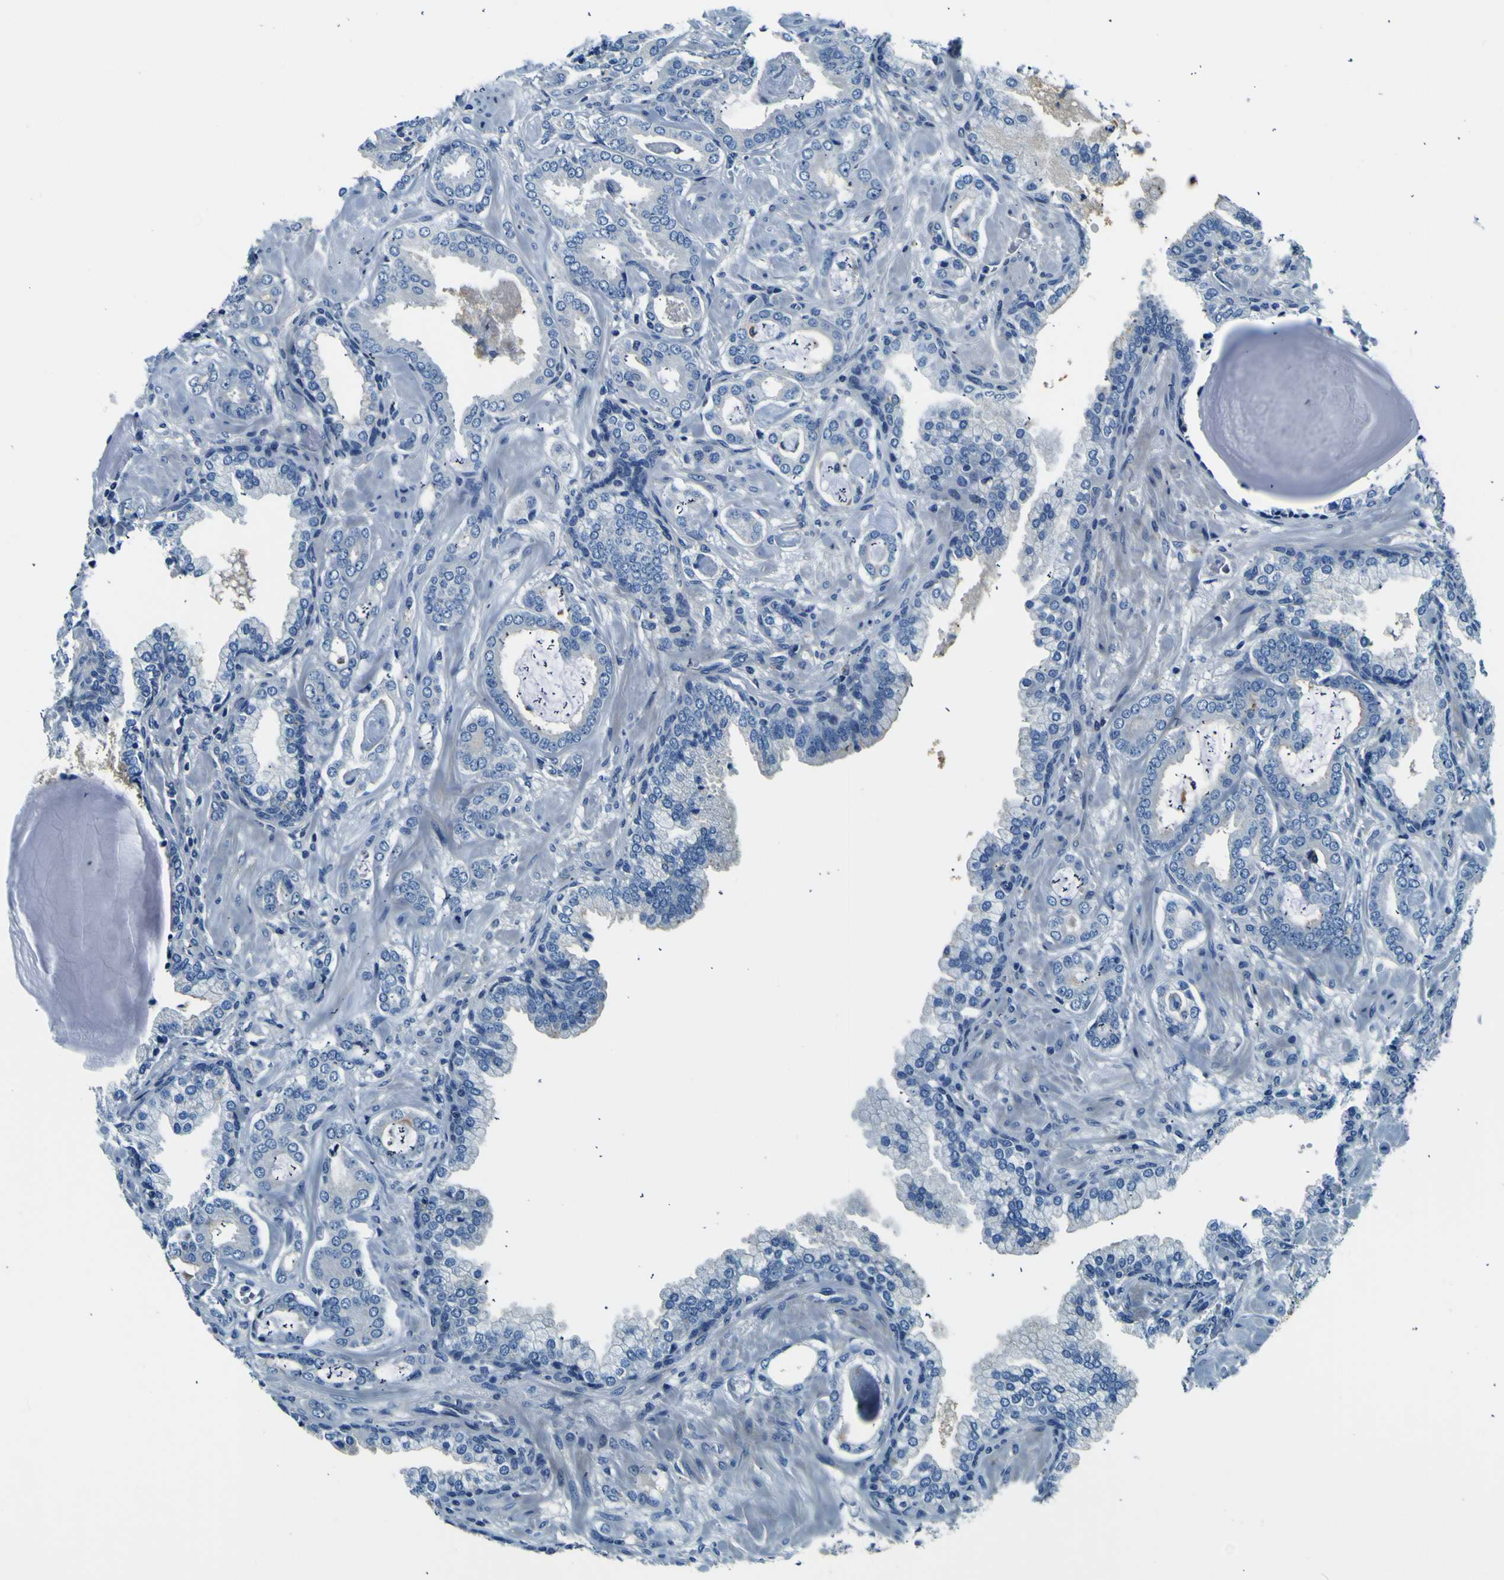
{"staining": {"intensity": "negative", "quantity": "none", "location": "none"}, "tissue": "prostate cancer", "cell_type": "Tumor cells", "image_type": "cancer", "snomed": [{"axis": "morphology", "description": "Adenocarcinoma, Low grade"}, {"axis": "topography", "description": "Prostate"}], "caption": "Immunohistochemical staining of prostate cancer (adenocarcinoma (low-grade)) demonstrates no significant positivity in tumor cells. (IHC, brightfield microscopy, high magnification).", "gene": "ADGRA2", "patient": {"sex": "male", "age": 53}}